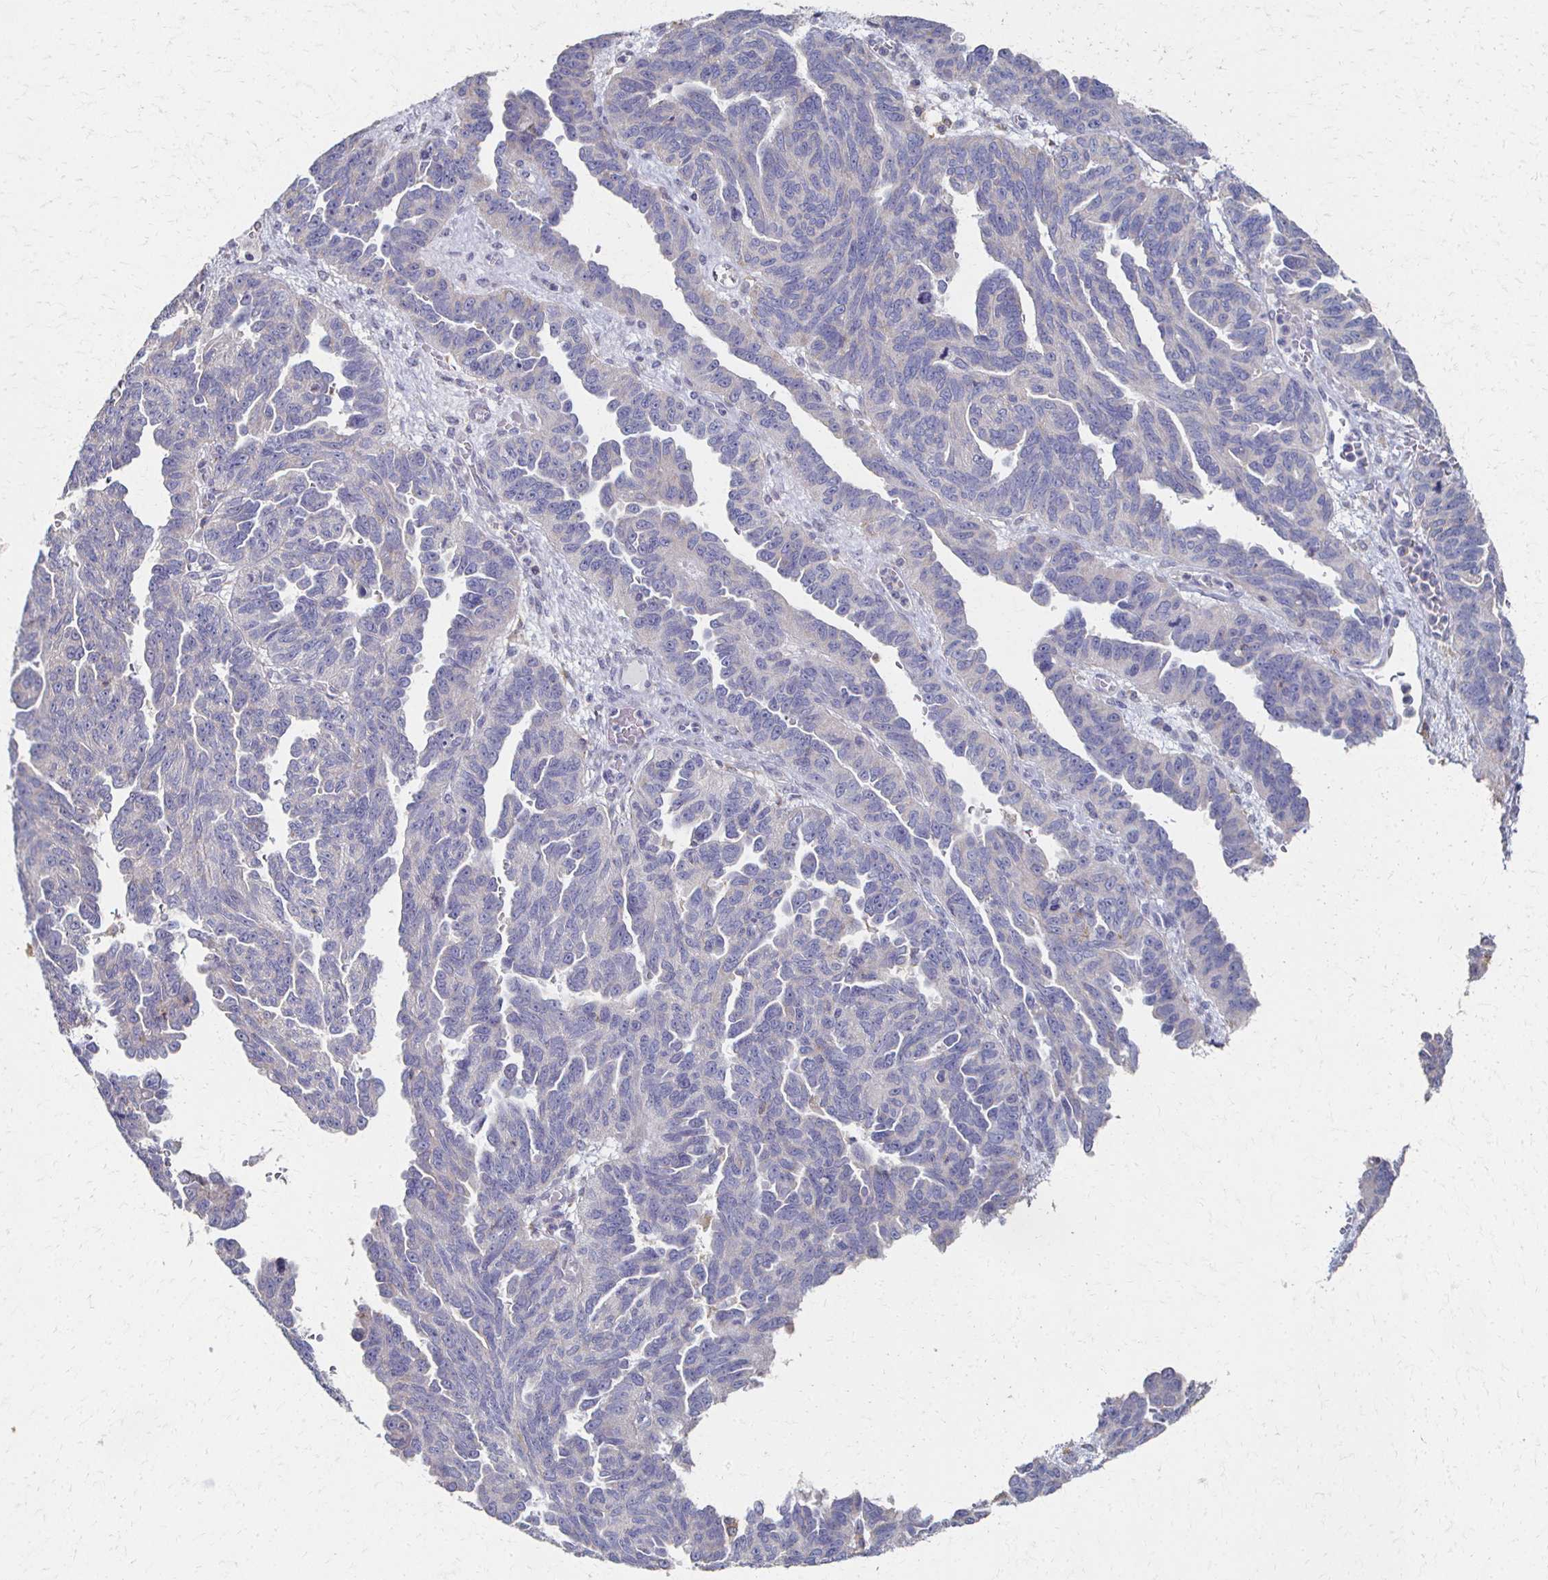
{"staining": {"intensity": "negative", "quantity": "none", "location": "none"}, "tissue": "ovarian cancer", "cell_type": "Tumor cells", "image_type": "cancer", "snomed": [{"axis": "morphology", "description": "Cystadenocarcinoma, serous, NOS"}, {"axis": "topography", "description": "Ovary"}], "caption": "A high-resolution histopathology image shows immunohistochemistry staining of ovarian serous cystadenocarcinoma, which reveals no significant positivity in tumor cells. (DAB immunohistochemistry (IHC), high magnification).", "gene": "CX3CR1", "patient": {"sex": "female", "age": 64}}